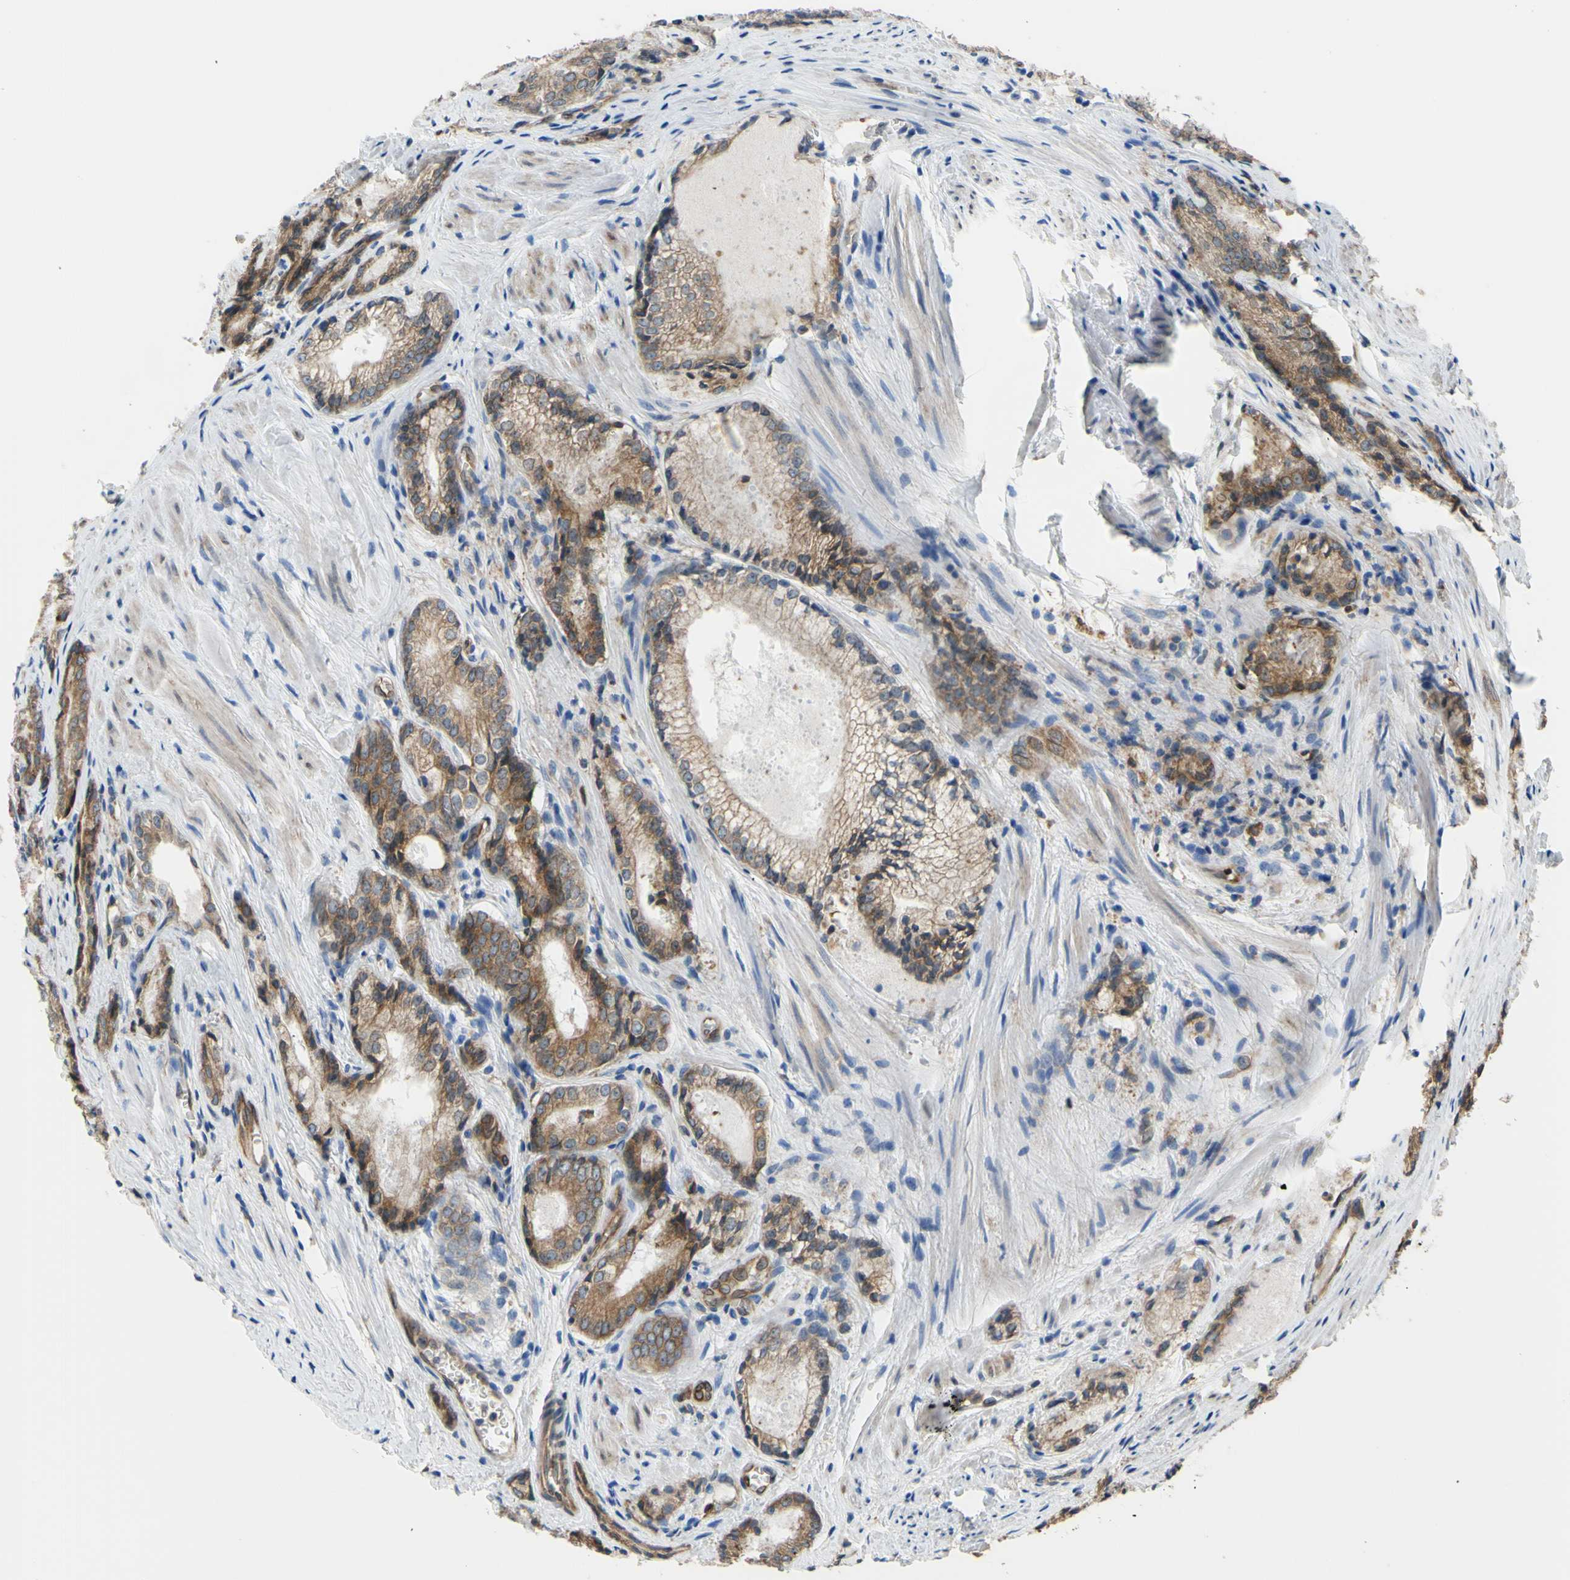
{"staining": {"intensity": "moderate", "quantity": ">75%", "location": "cytoplasmic/membranous"}, "tissue": "prostate cancer", "cell_type": "Tumor cells", "image_type": "cancer", "snomed": [{"axis": "morphology", "description": "Adenocarcinoma, Low grade"}, {"axis": "topography", "description": "Prostate"}], "caption": "Moderate cytoplasmic/membranous staining is appreciated in approximately >75% of tumor cells in prostate cancer (adenocarcinoma (low-grade)). (IHC, brightfield microscopy, high magnification).", "gene": "MGST2", "patient": {"sex": "male", "age": 60}}